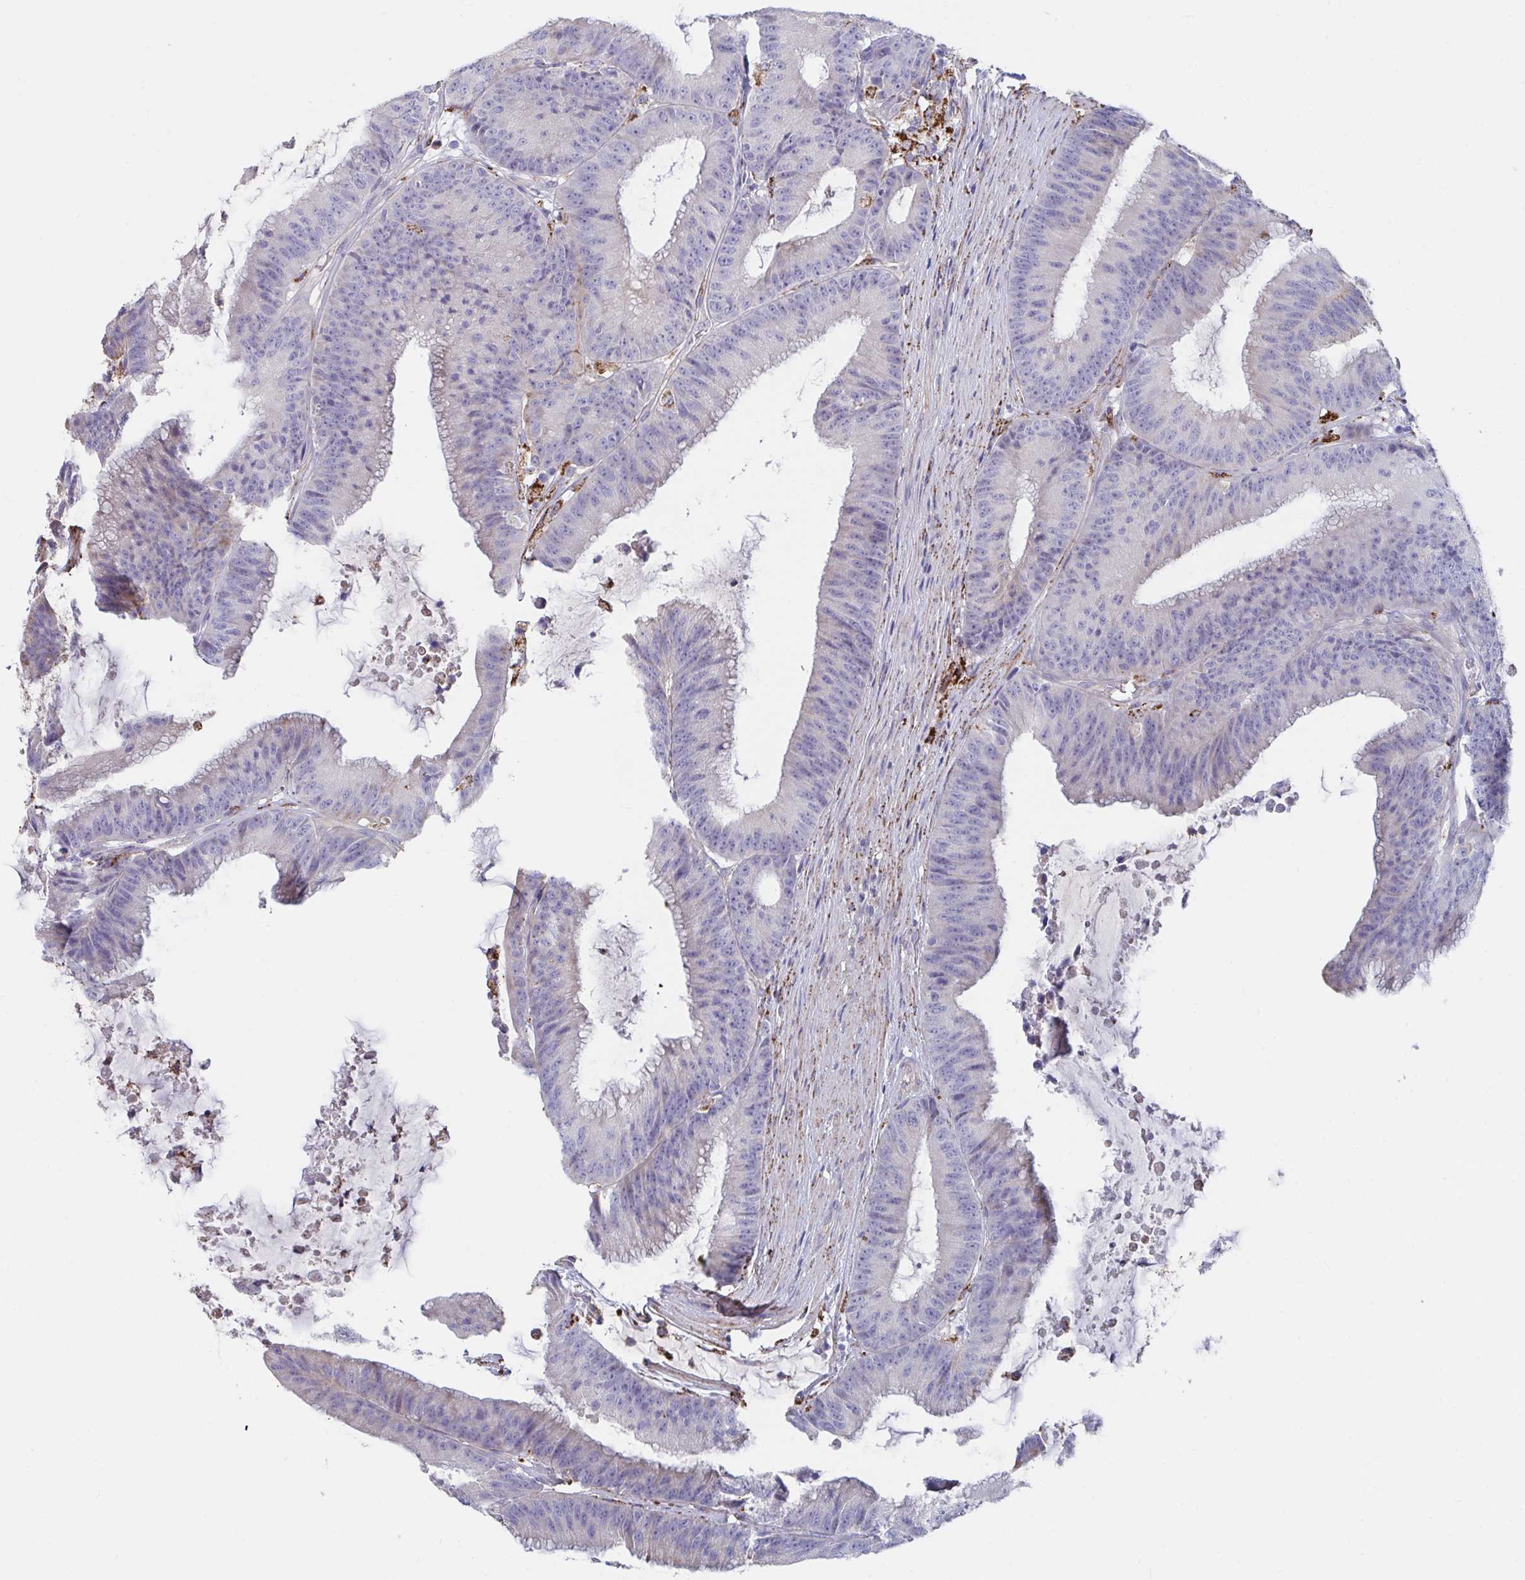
{"staining": {"intensity": "negative", "quantity": "none", "location": "none"}, "tissue": "colorectal cancer", "cell_type": "Tumor cells", "image_type": "cancer", "snomed": [{"axis": "morphology", "description": "Adenocarcinoma, NOS"}, {"axis": "topography", "description": "Colon"}], "caption": "Adenocarcinoma (colorectal) stained for a protein using IHC demonstrates no expression tumor cells.", "gene": "FAM156B", "patient": {"sex": "female", "age": 78}}